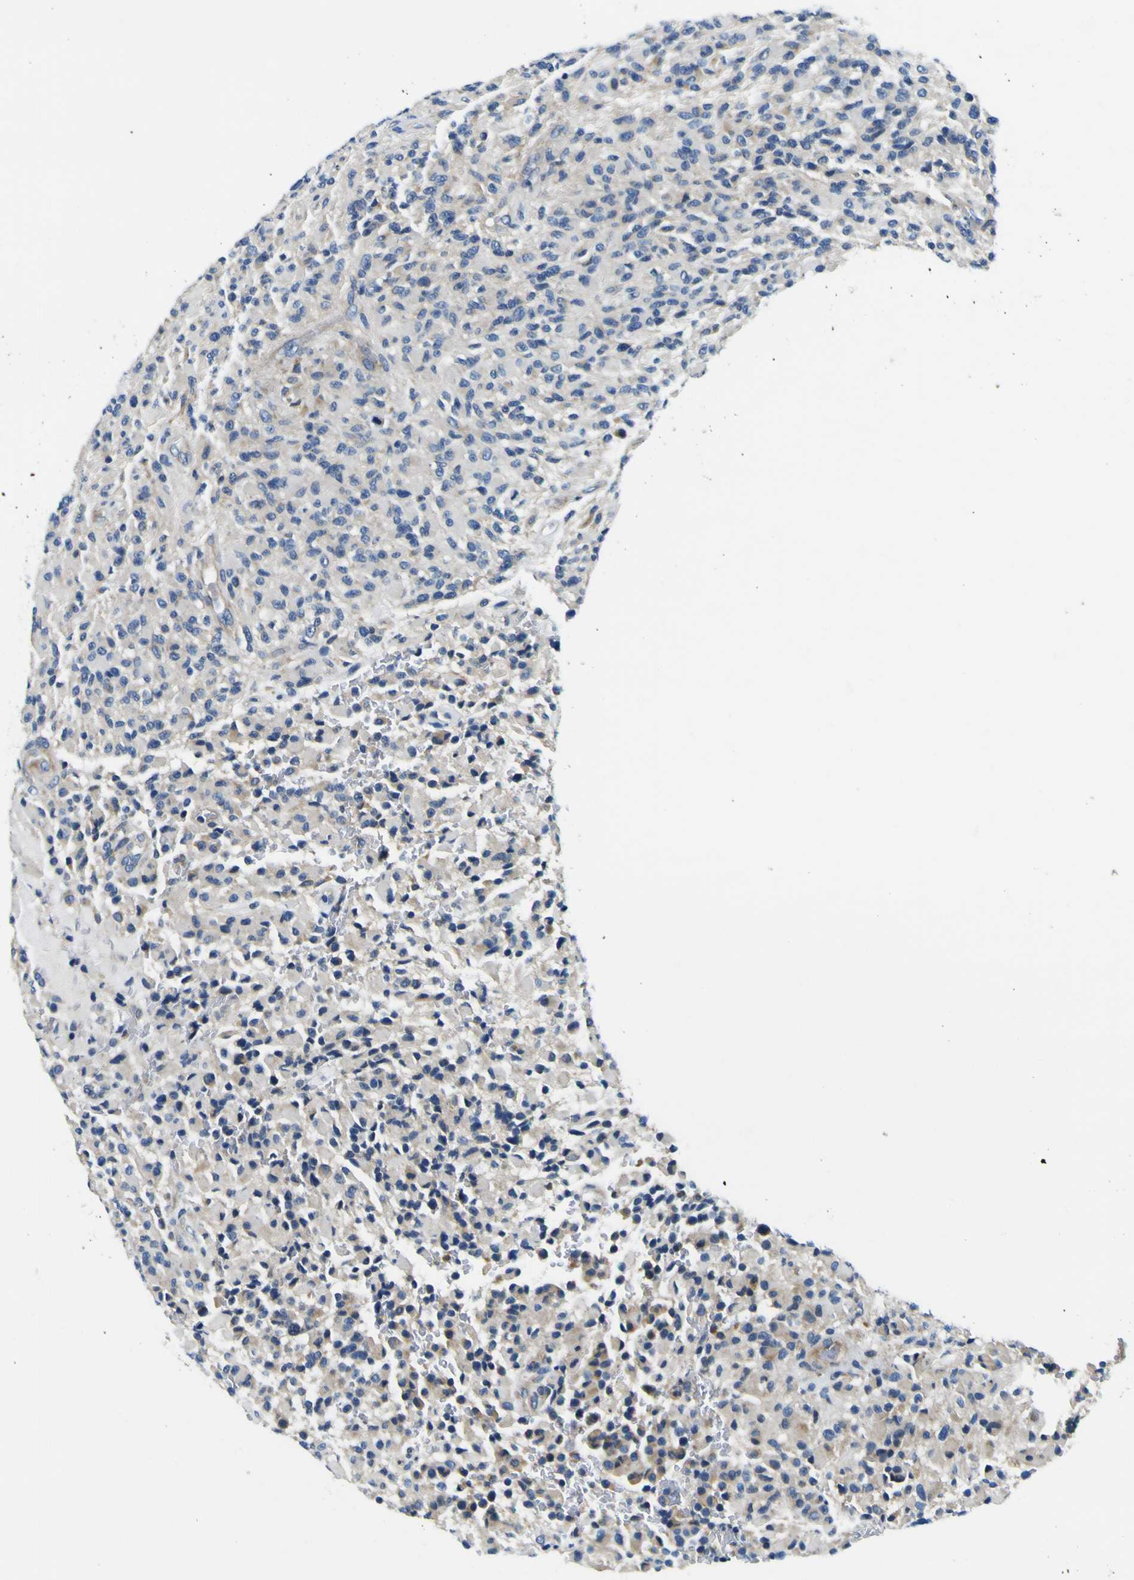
{"staining": {"intensity": "negative", "quantity": "none", "location": "none"}, "tissue": "glioma", "cell_type": "Tumor cells", "image_type": "cancer", "snomed": [{"axis": "morphology", "description": "Glioma, malignant, High grade"}, {"axis": "topography", "description": "Brain"}], "caption": "Glioma was stained to show a protein in brown. There is no significant staining in tumor cells.", "gene": "CLSTN1", "patient": {"sex": "male", "age": 71}}